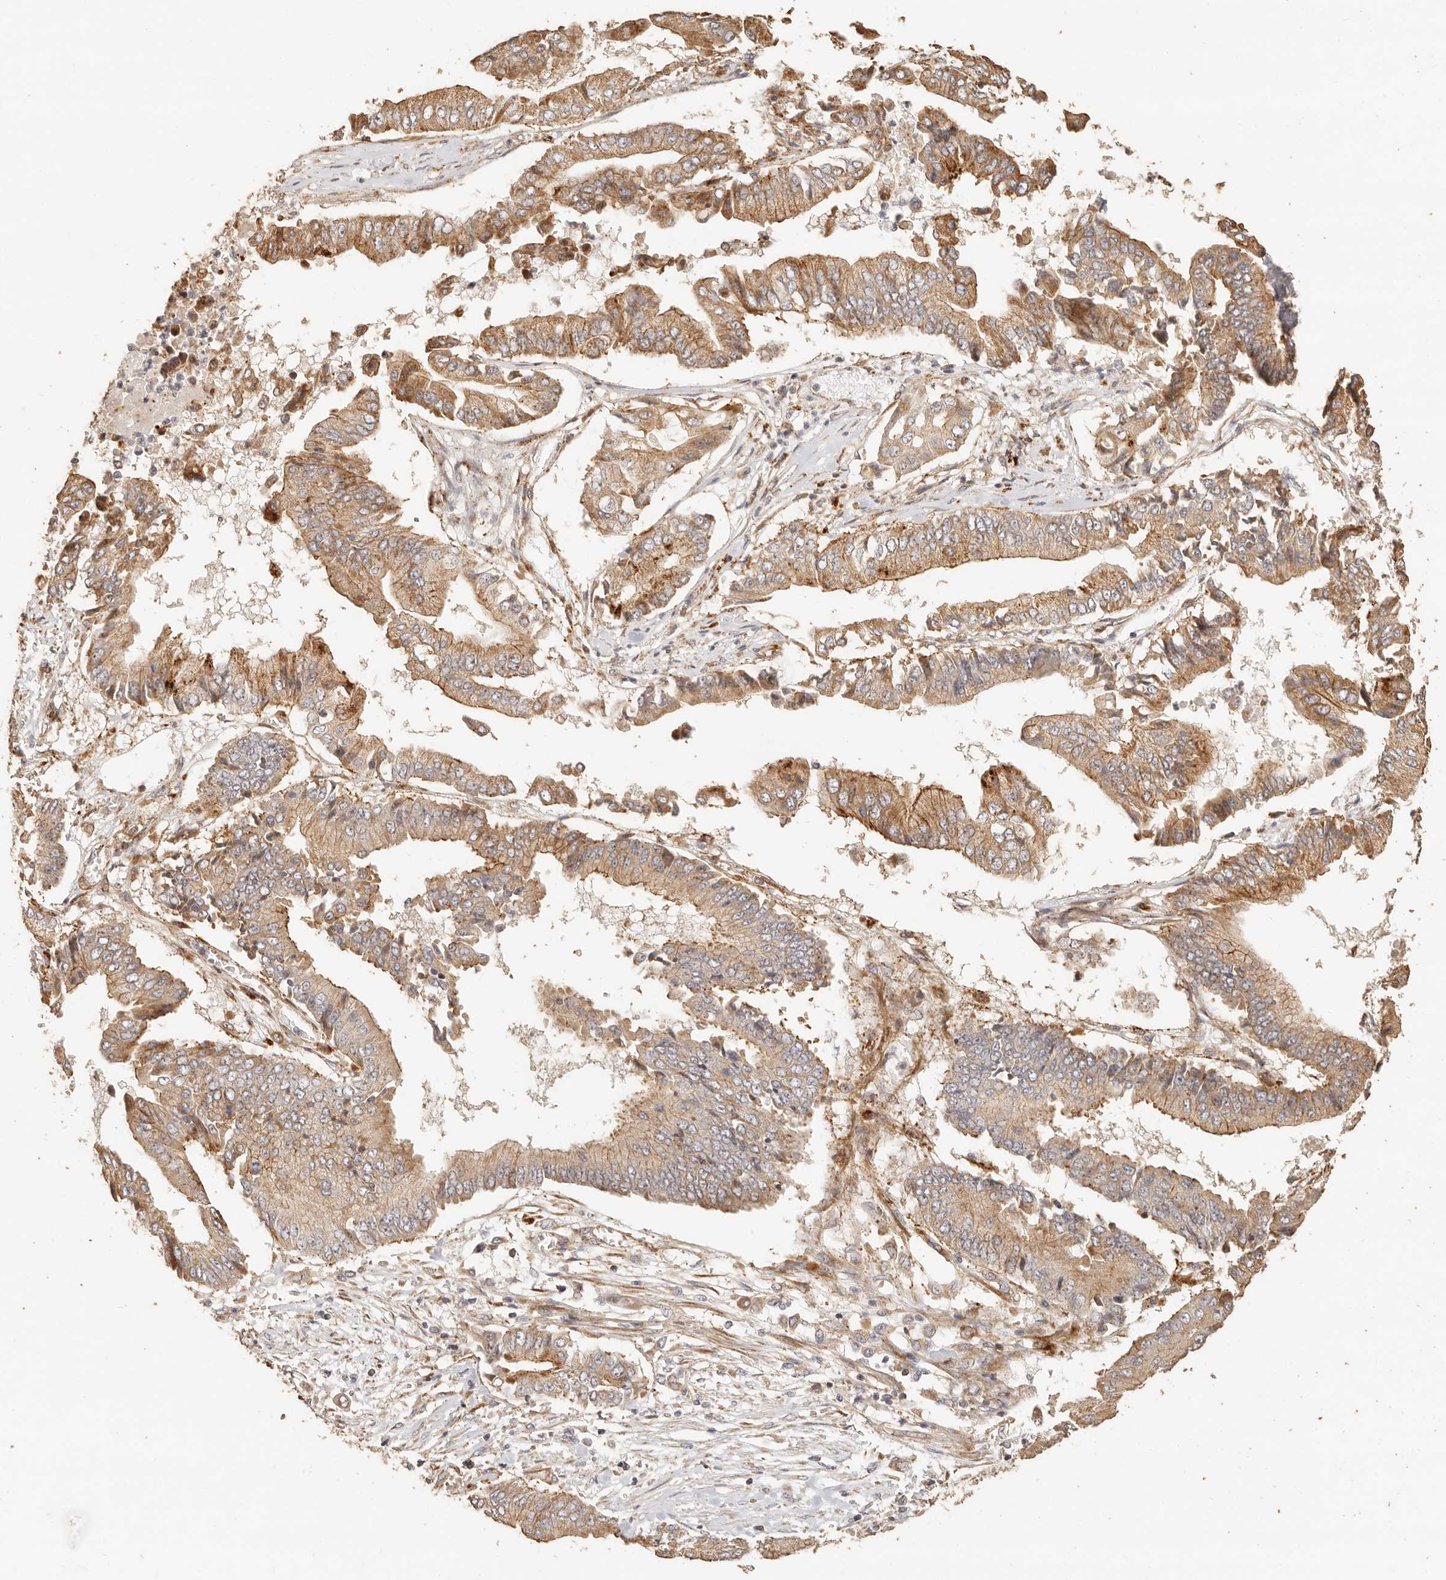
{"staining": {"intensity": "moderate", "quantity": ">75%", "location": "cytoplasmic/membranous"}, "tissue": "pancreatic cancer", "cell_type": "Tumor cells", "image_type": "cancer", "snomed": [{"axis": "morphology", "description": "Adenocarcinoma, NOS"}, {"axis": "topography", "description": "Pancreas"}], "caption": "An IHC photomicrograph of tumor tissue is shown. Protein staining in brown highlights moderate cytoplasmic/membranous positivity in adenocarcinoma (pancreatic) within tumor cells.", "gene": "PTPN22", "patient": {"sex": "female", "age": 77}}